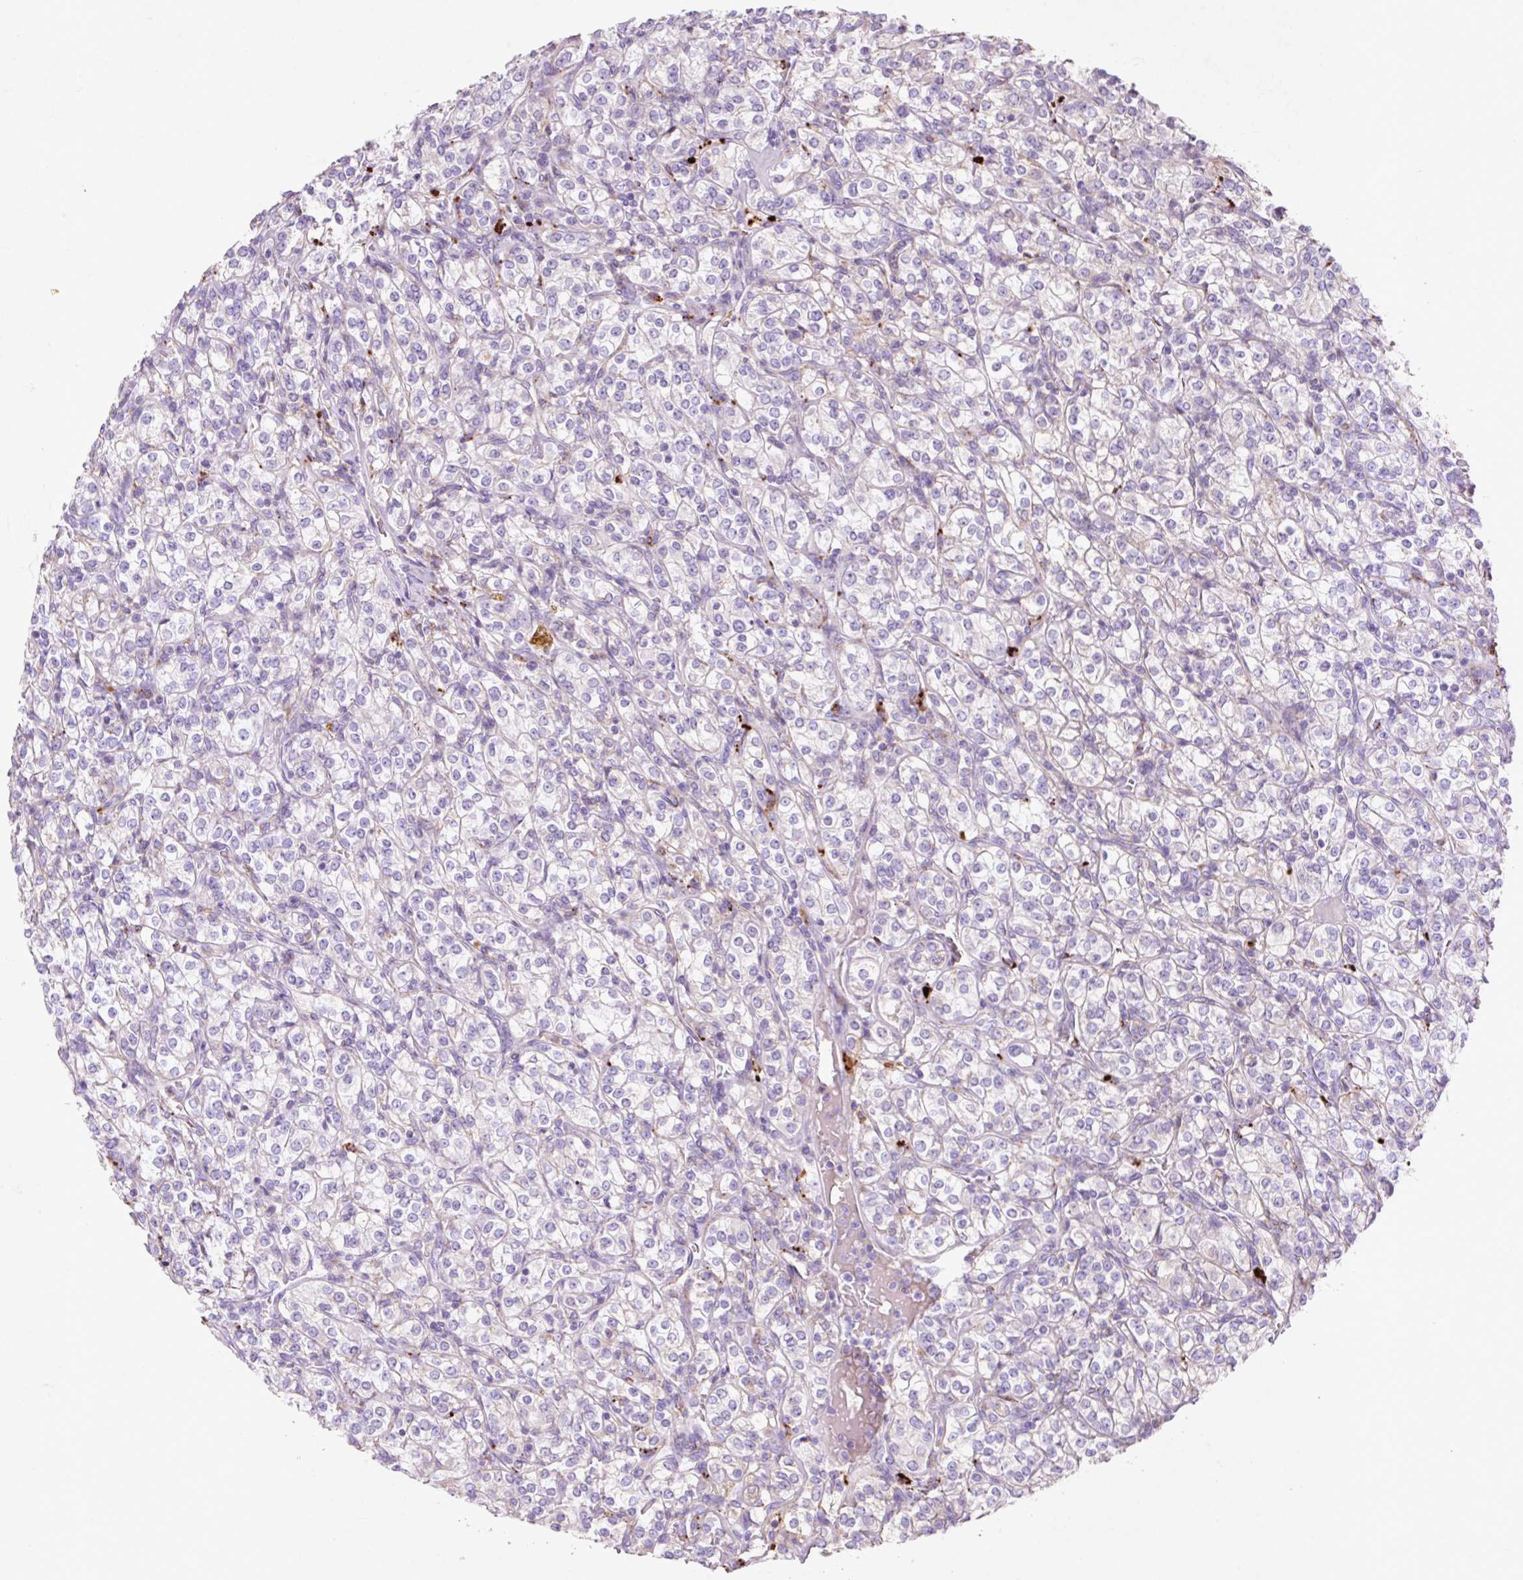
{"staining": {"intensity": "negative", "quantity": "none", "location": "none"}, "tissue": "renal cancer", "cell_type": "Tumor cells", "image_type": "cancer", "snomed": [{"axis": "morphology", "description": "Adenocarcinoma, NOS"}, {"axis": "topography", "description": "Kidney"}], "caption": "High power microscopy photomicrograph of an IHC histopathology image of adenocarcinoma (renal), revealing no significant staining in tumor cells.", "gene": "HEXA", "patient": {"sex": "male", "age": 77}}